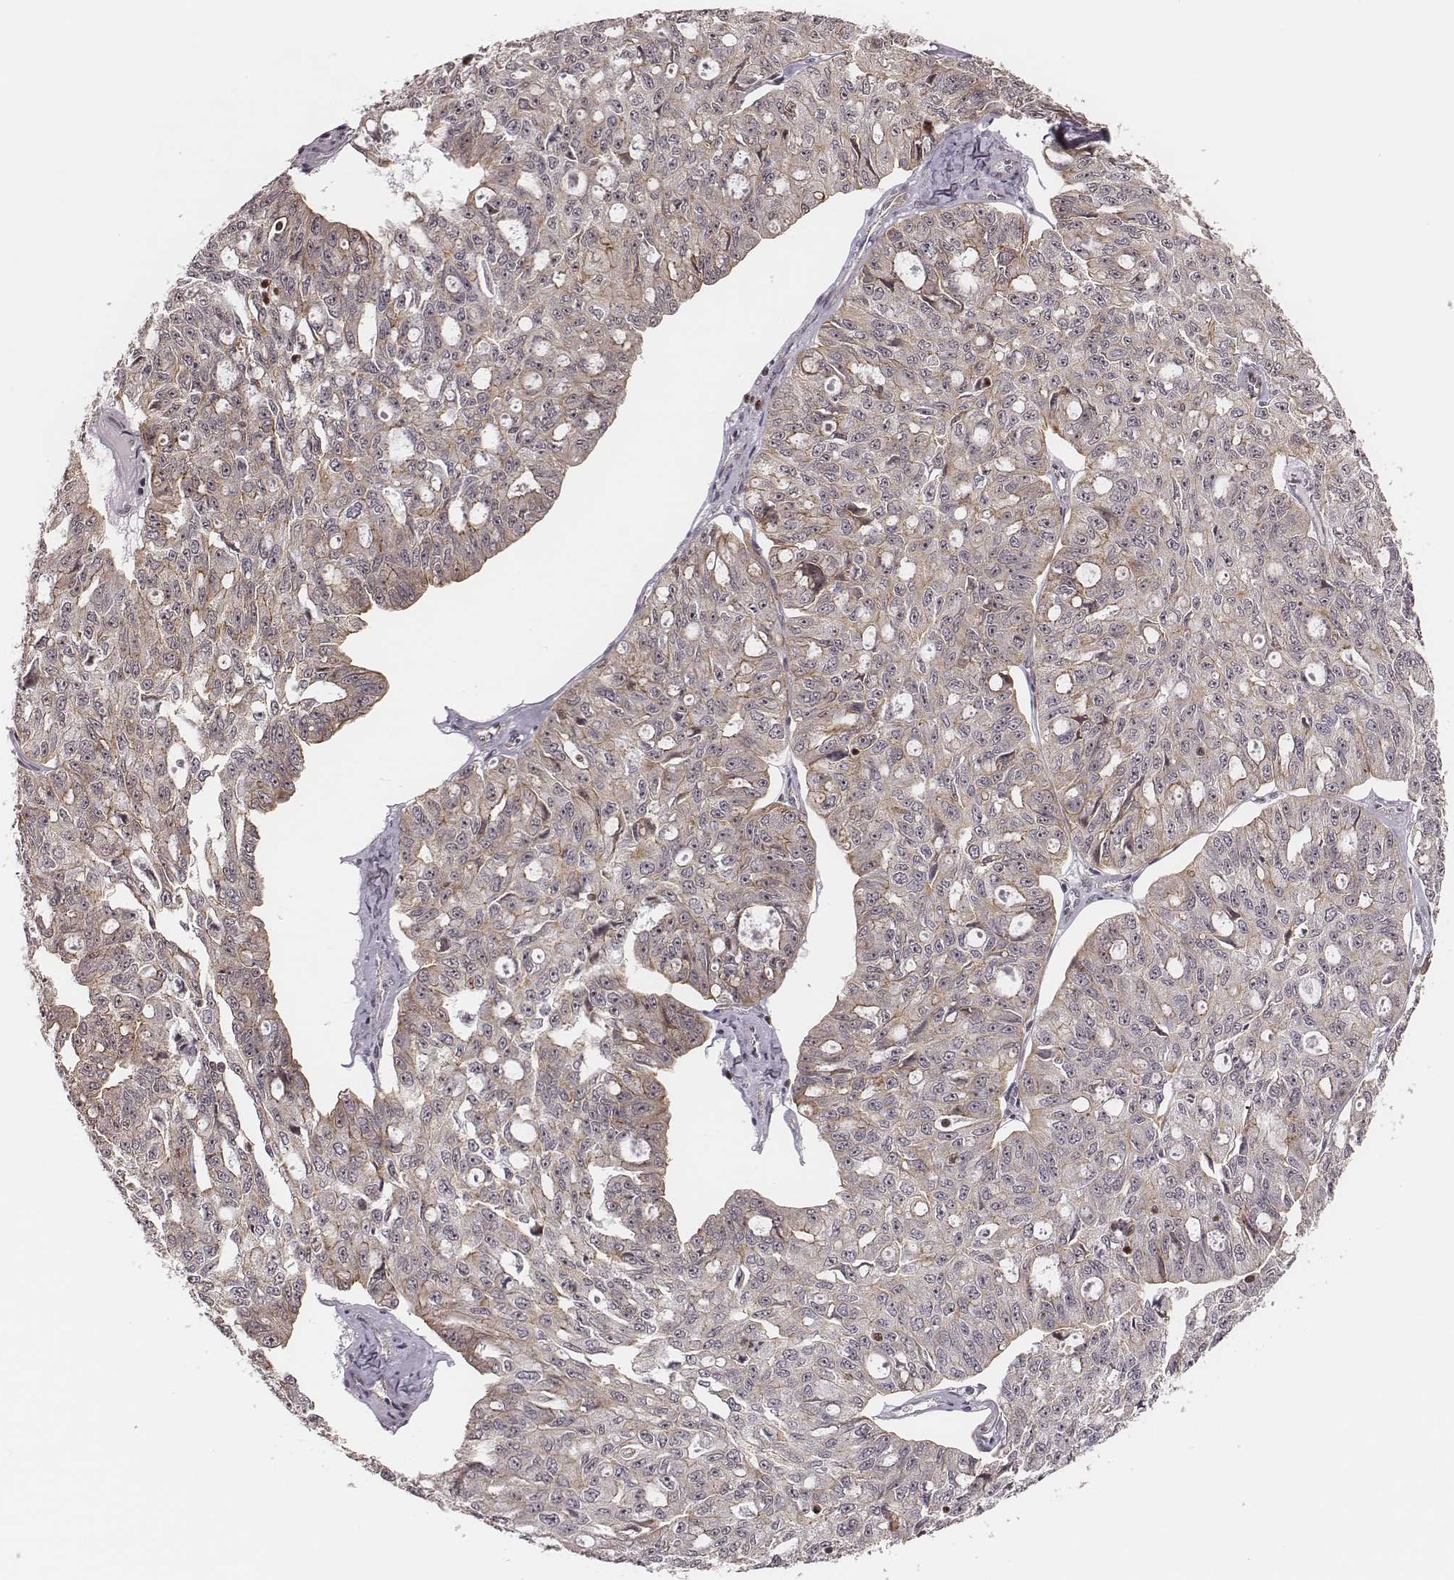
{"staining": {"intensity": "weak", "quantity": "<25%", "location": "cytoplasmic/membranous"}, "tissue": "ovarian cancer", "cell_type": "Tumor cells", "image_type": "cancer", "snomed": [{"axis": "morphology", "description": "Carcinoma, endometroid"}, {"axis": "topography", "description": "Ovary"}], "caption": "Tumor cells show no significant protein expression in ovarian cancer.", "gene": "WDR59", "patient": {"sex": "female", "age": 65}}